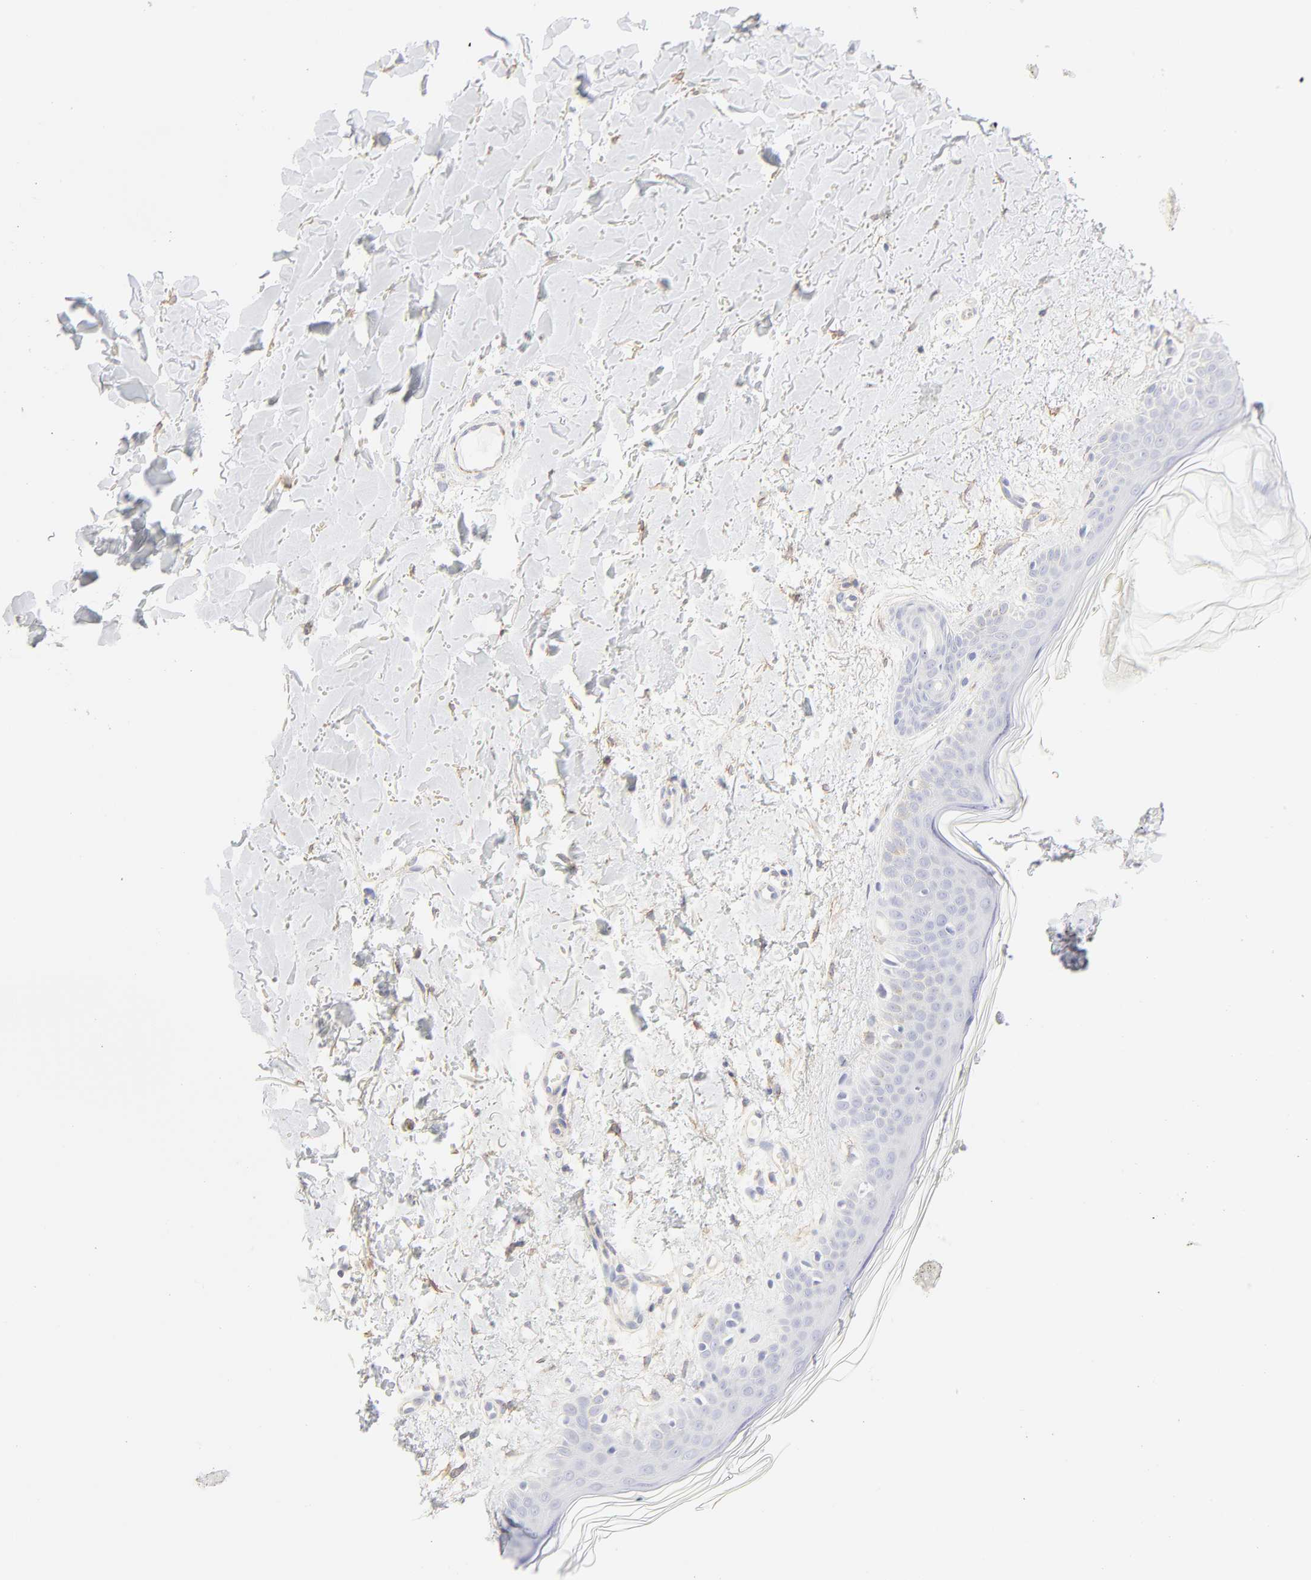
{"staining": {"intensity": "negative", "quantity": "none", "location": "none"}, "tissue": "skin", "cell_type": "Fibroblasts", "image_type": "normal", "snomed": [{"axis": "morphology", "description": "Normal tissue, NOS"}, {"axis": "topography", "description": "Skin"}], "caption": "The histopathology image displays no significant staining in fibroblasts of skin.", "gene": "ITGA5", "patient": {"sex": "female", "age": 56}}